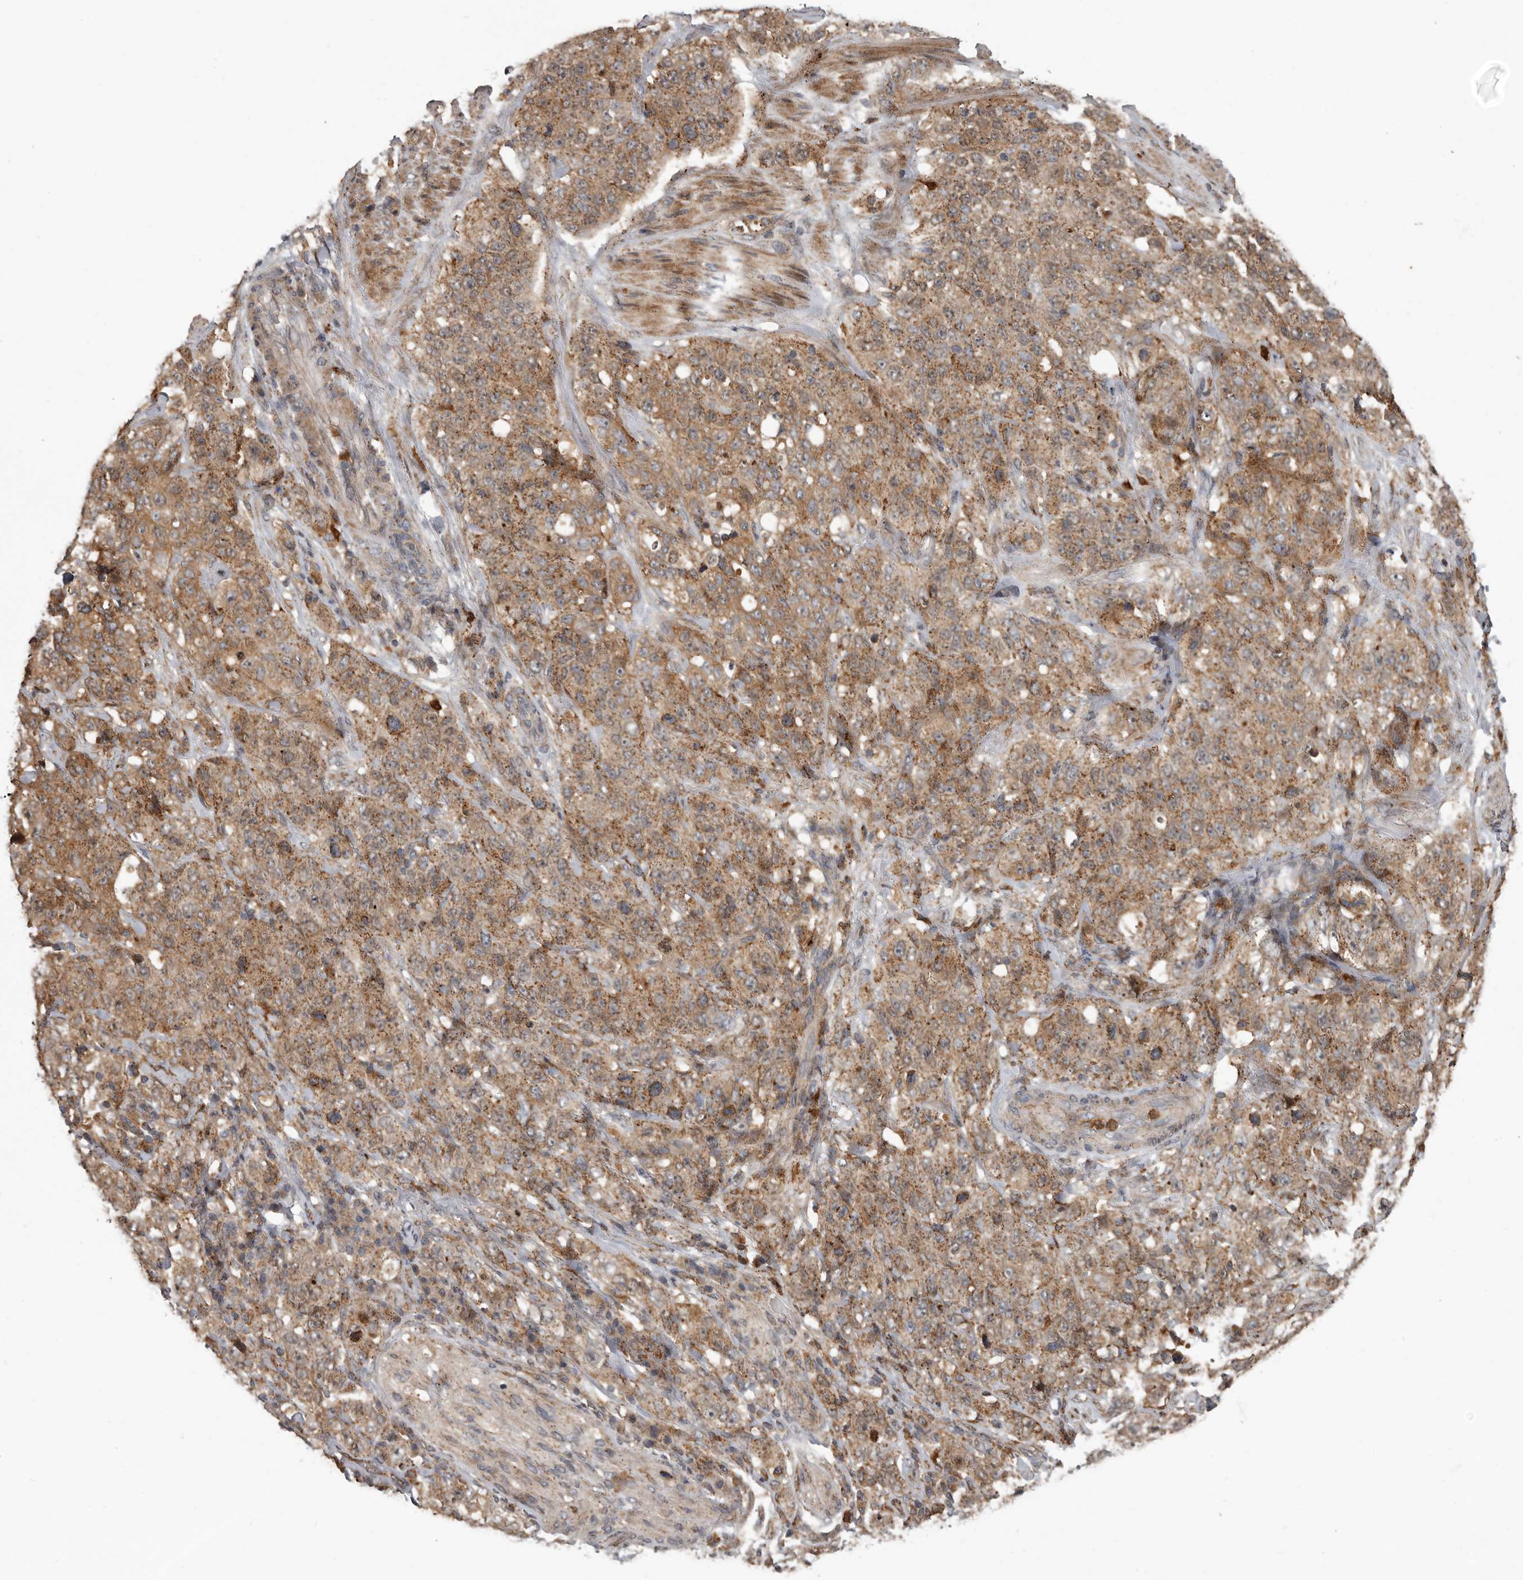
{"staining": {"intensity": "moderate", "quantity": ">75%", "location": "cytoplasmic/membranous"}, "tissue": "stomach cancer", "cell_type": "Tumor cells", "image_type": "cancer", "snomed": [{"axis": "morphology", "description": "Adenocarcinoma, NOS"}, {"axis": "topography", "description": "Stomach"}], "caption": "Immunohistochemistry (IHC) histopathology image of stomach cancer (adenocarcinoma) stained for a protein (brown), which reveals medium levels of moderate cytoplasmic/membranous staining in about >75% of tumor cells.", "gene": "FGFR4", "patient": {"sex": "male", "age": 48}}